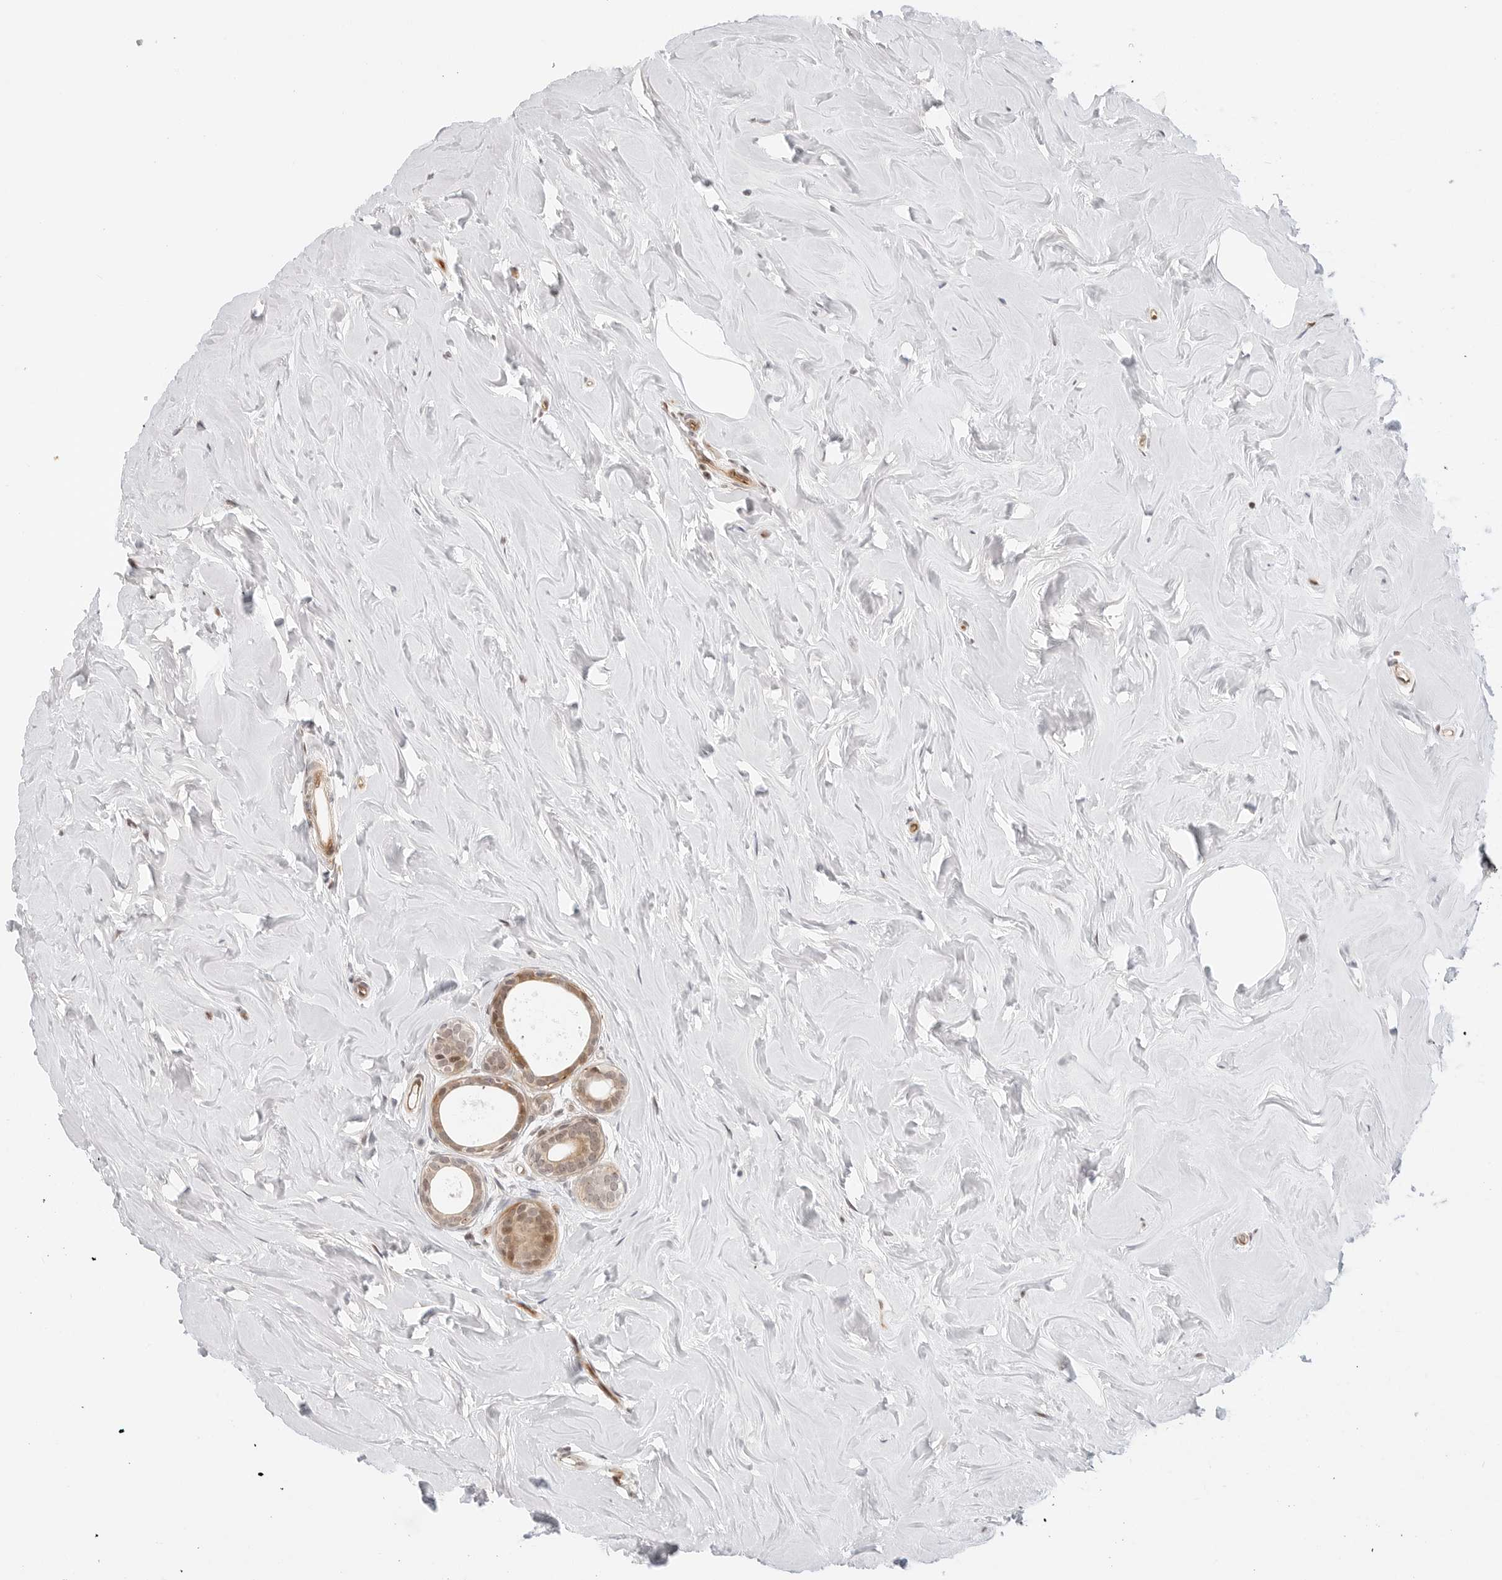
{"staining": {"intensity": "weak", "quantity": "25%-75%", "location": "cytoplasmic/membranous,nuclear"}, "tissue": "breast cancer", "cell_type": "Tumor cells", "image_type": "cancer", "snomed": [{"axis": "morphology", "description": "Lobular carcinoma"}, {"axis": "topography", "description": "Breast"}], "caption": "Human lobular carcinoma (breast) stained for a protein (brown) demonstrates weak cytoplasmic/membranous and nuclear positive positivity in about 25%-75% of tumor cells.", "gene": "ZNF613", "patient": {"sex": "female", "age": 47}}